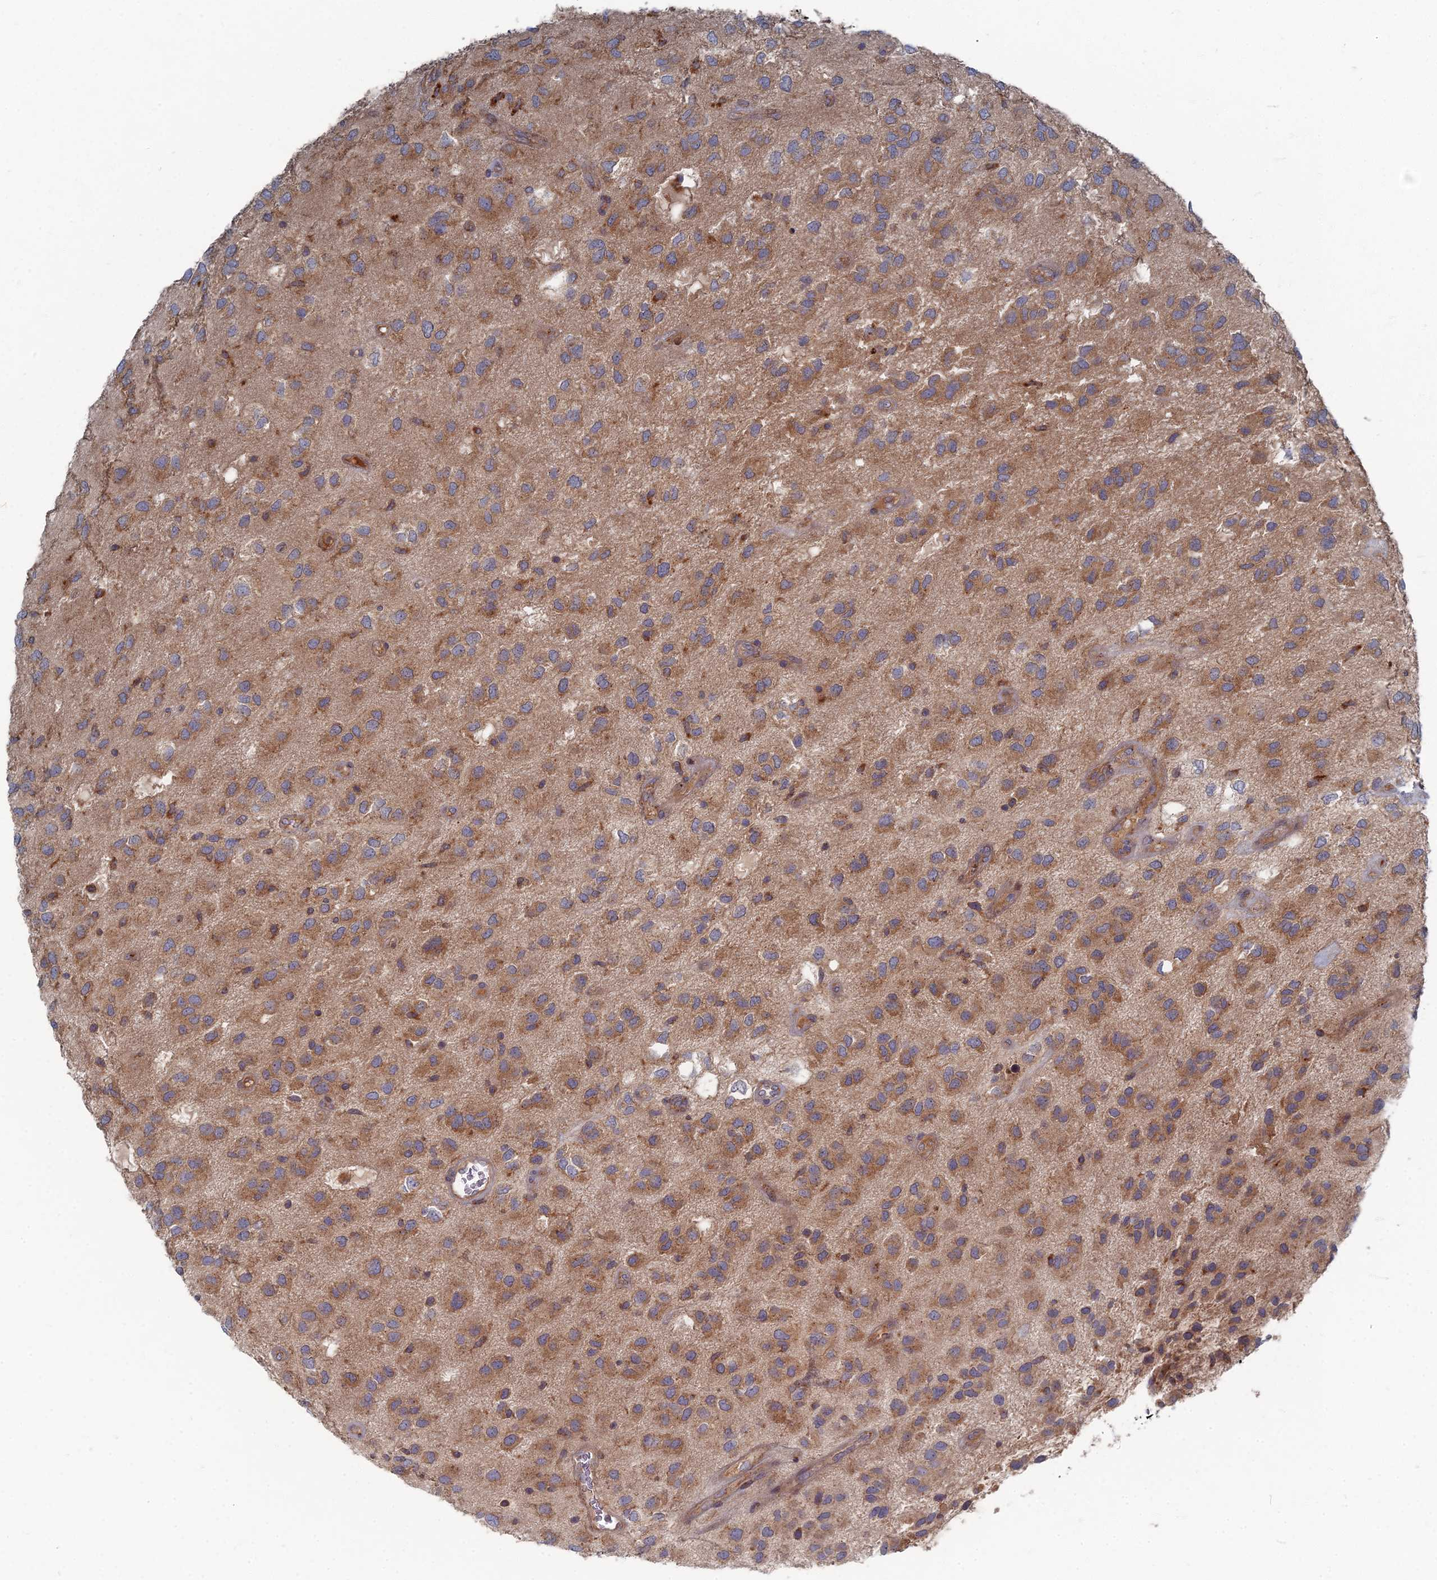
{"staining": {"intensity": "moderate", "quantity": ">75%", "location": "cytoplasmic/membranous"}, "tissue": "glioma", "cell_type": "Tumor cells", "image_type": "cancer", "snomed": [{"axis": "morphology", "description": "Glioma, malignant, Low grade"}, {"axis": "topography", "description": "Brain"}], "caption": "Immunohistochemistry staining of malignant low-grade glioma, which shows medium levels of moderate cytoplasmic/membranous expression in approximately >75% of tumor cells indicating moderate cytoplasmic/membranous protein expression. The staining was performed using DAB (3,3'-diaminobenzidine) (brown) for protein detection and nuclei were counterstained in hematoxylin (blue).", "gene": "PPCDC", "patient": {"sex": "male", "age": 66}}